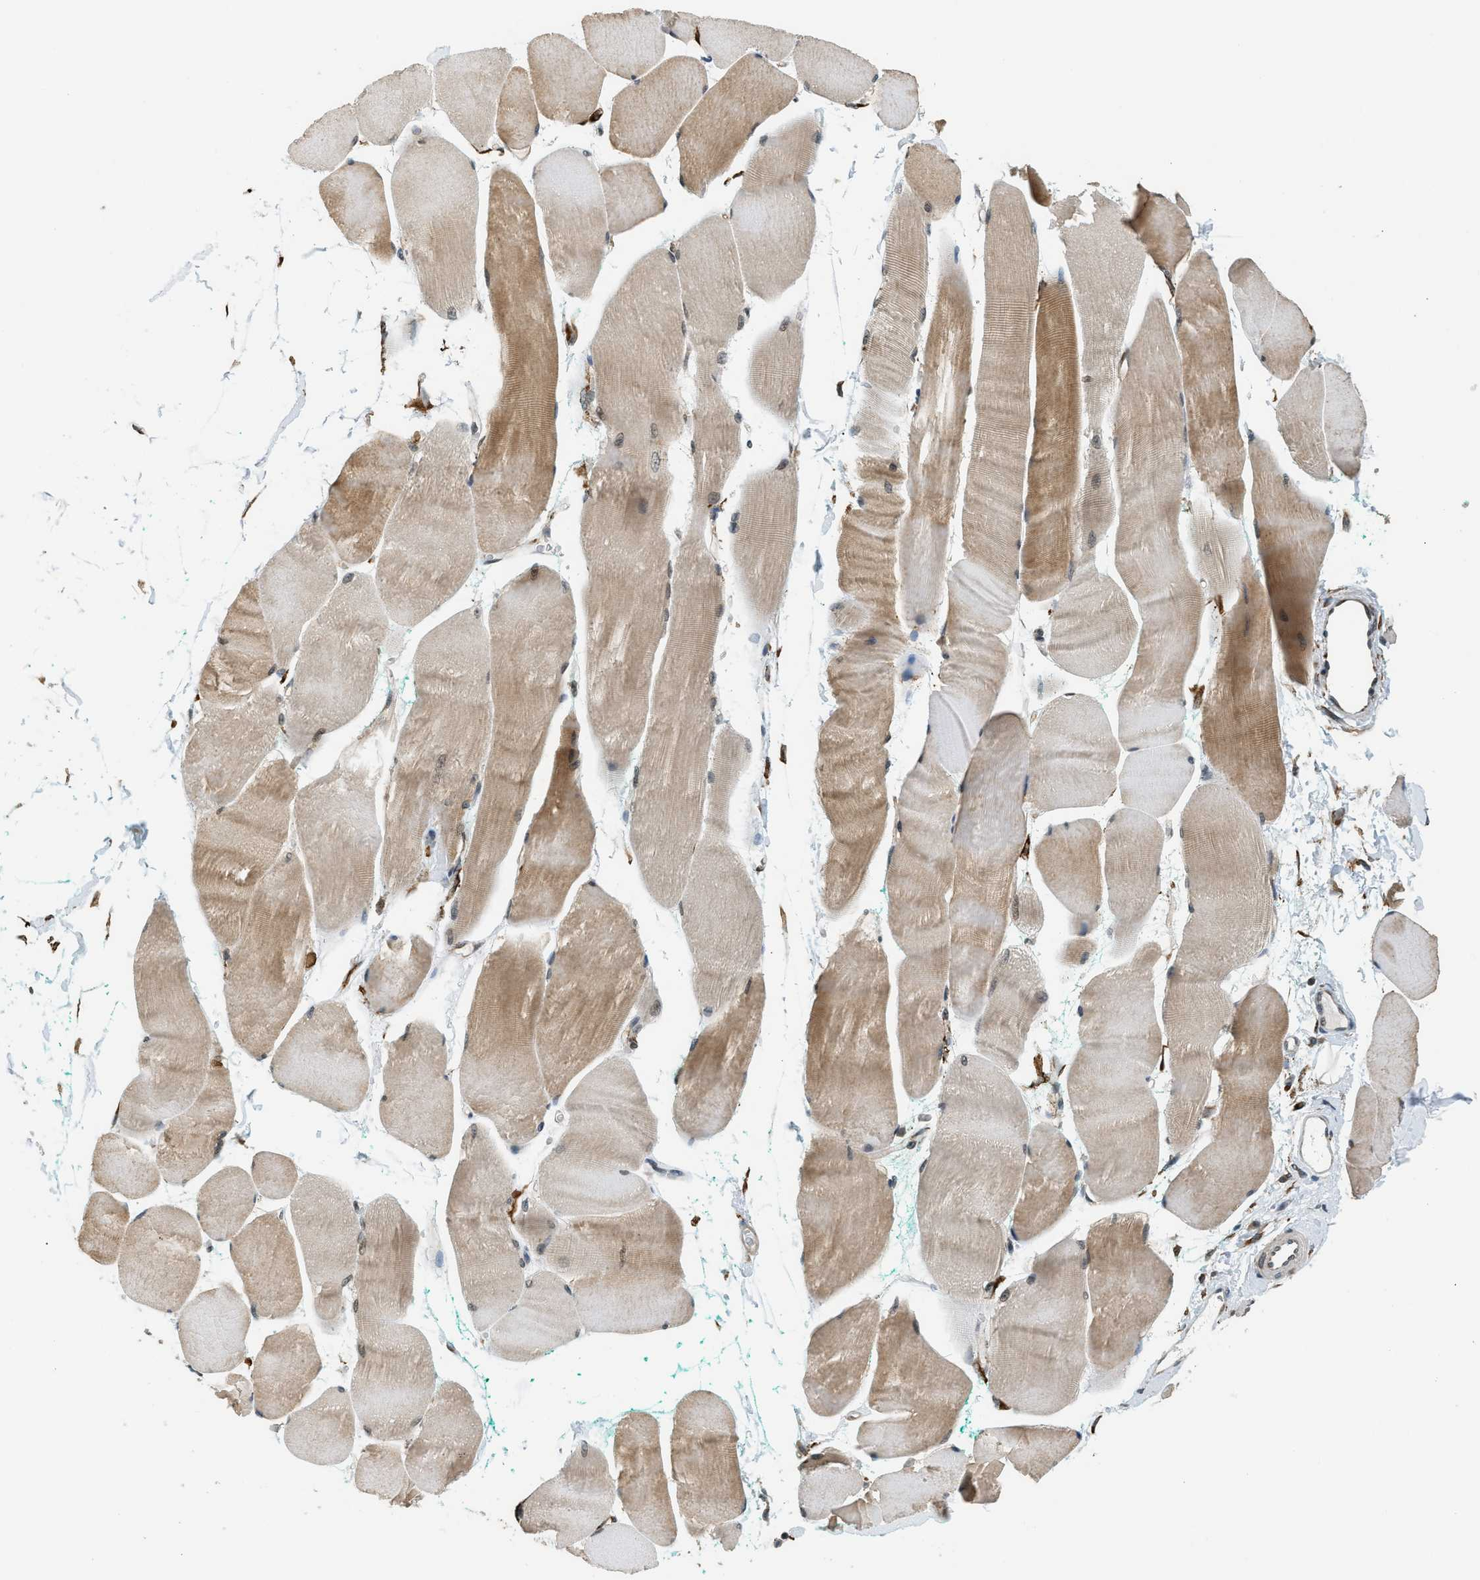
{"staining": {"intensity": "moderate", "quantity": "25%-75%", "location": "cytoplasmic/membranous"}, "tissue": "skeletal muscle", "cell_type": "Myocytes", "image_type": "normal", "snomed": [{"axis": "morphology", "description": "Normal tissue, NOS"}, {"axis": "morphology", "description": "Squamous cell carcinoma, NOS"}, {"axis": "topography", "description": "Skeletal muscle"}], "caption": "About 25%-75% of myocytes in normal human skeletal muscle demonstrate moderate cytoplasmic/membranous protein staining as visualized by brown immunohistochemical staining.", "gene": "SEMA4D", "patient": {"sex": "male", "age": 51}}